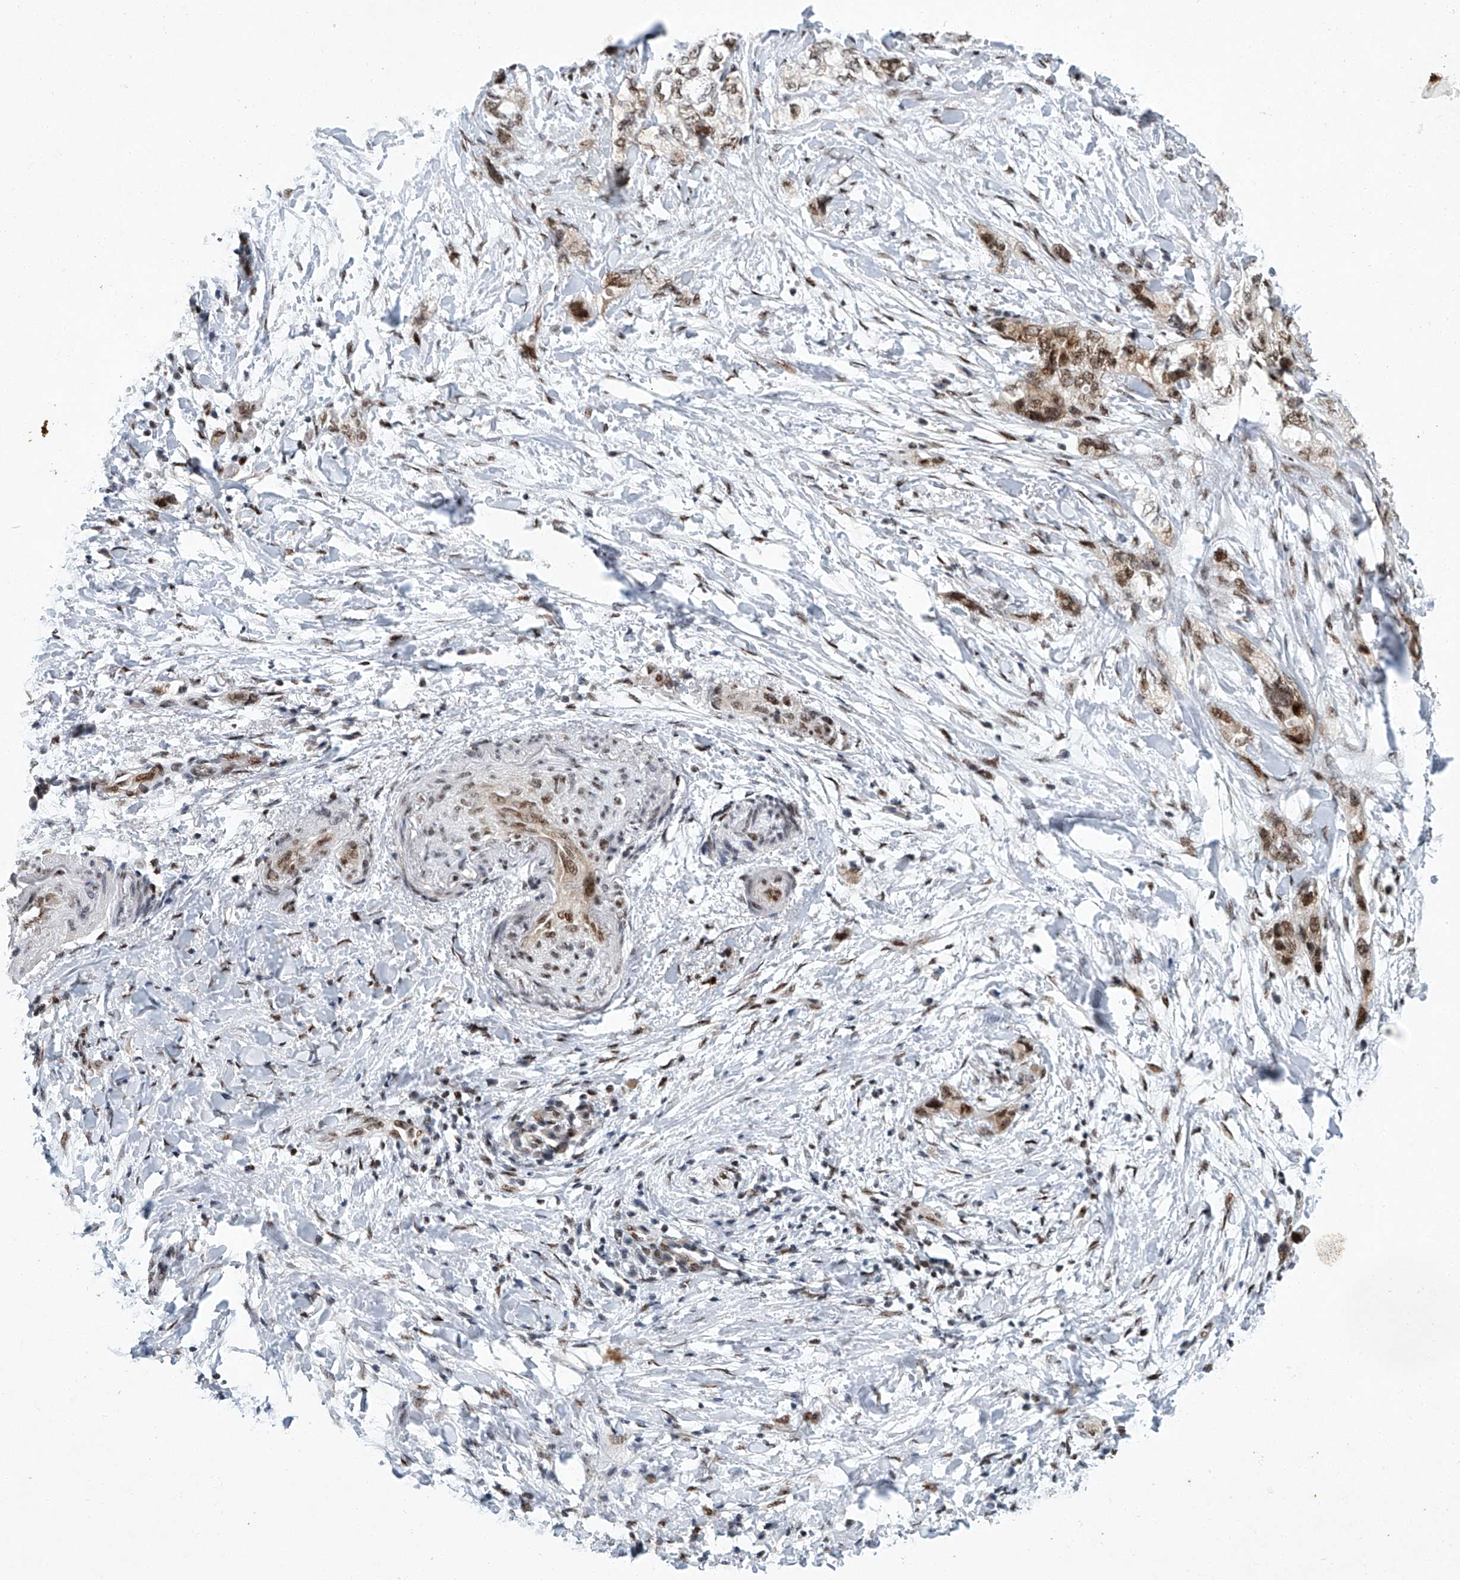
{"staining": {"intensity": "moderate", "quantity": ">75%", "location": "nuclear"}, "tissue": "pancreatic cancer", "cell_type": "Tumor cells", "image_type": "cancer", "snomed": [{"axis": "morphology", "description": "Adenocarcinoma, NOS"}, {"axis": "topography", "description": "Pancreas"}], "caption": "This is a photomicrograph of immunohistochemistry (IHC) staining of pancreatic adenocarcinoma, which shows moderate expression in the nuclear of tumor cells.", "gene": "TFDP1", "patient": {"sex": "female", "age": 73}}